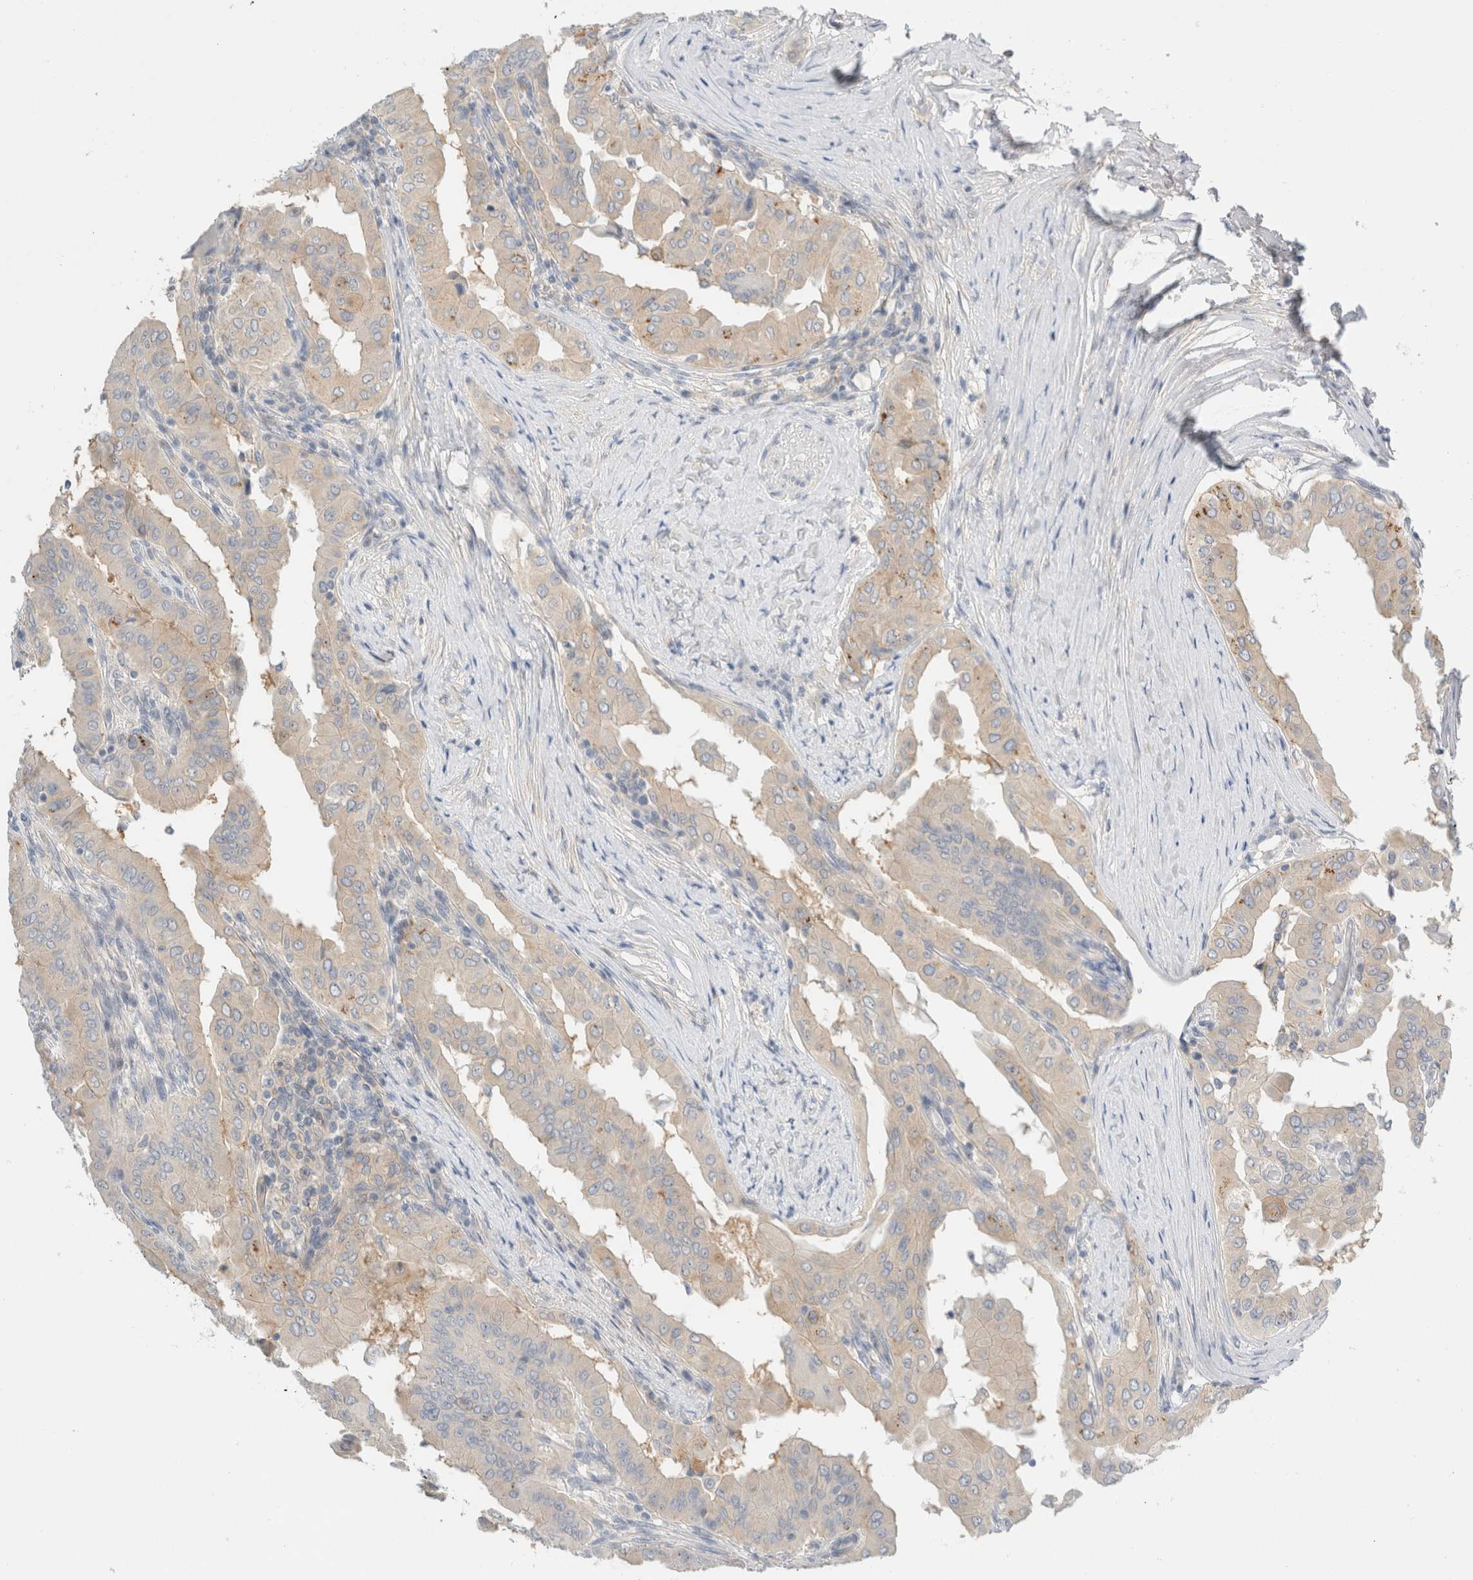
{"staining": {"intensity": "weak", "quantity": "<25%", "location": "cytoplasmic/membranous"}, "tissue": "thyroid cancer", "cell_type": "Tumor cells", "image_type": "cancer", "snomed": [{"axis": "morphology", "description": "Papillary adenocarcinoma, NOS"}, {"axis": "topography", "description": "Thyroid gland"}], "caption": "DAB immunohistochemical staining of human thyroid cancer (papillary adenocarcinoma) displays no significant expression in tumor cells.", "gene": "SDR16C5", "patient": {"sex": "male", "age": 33}}